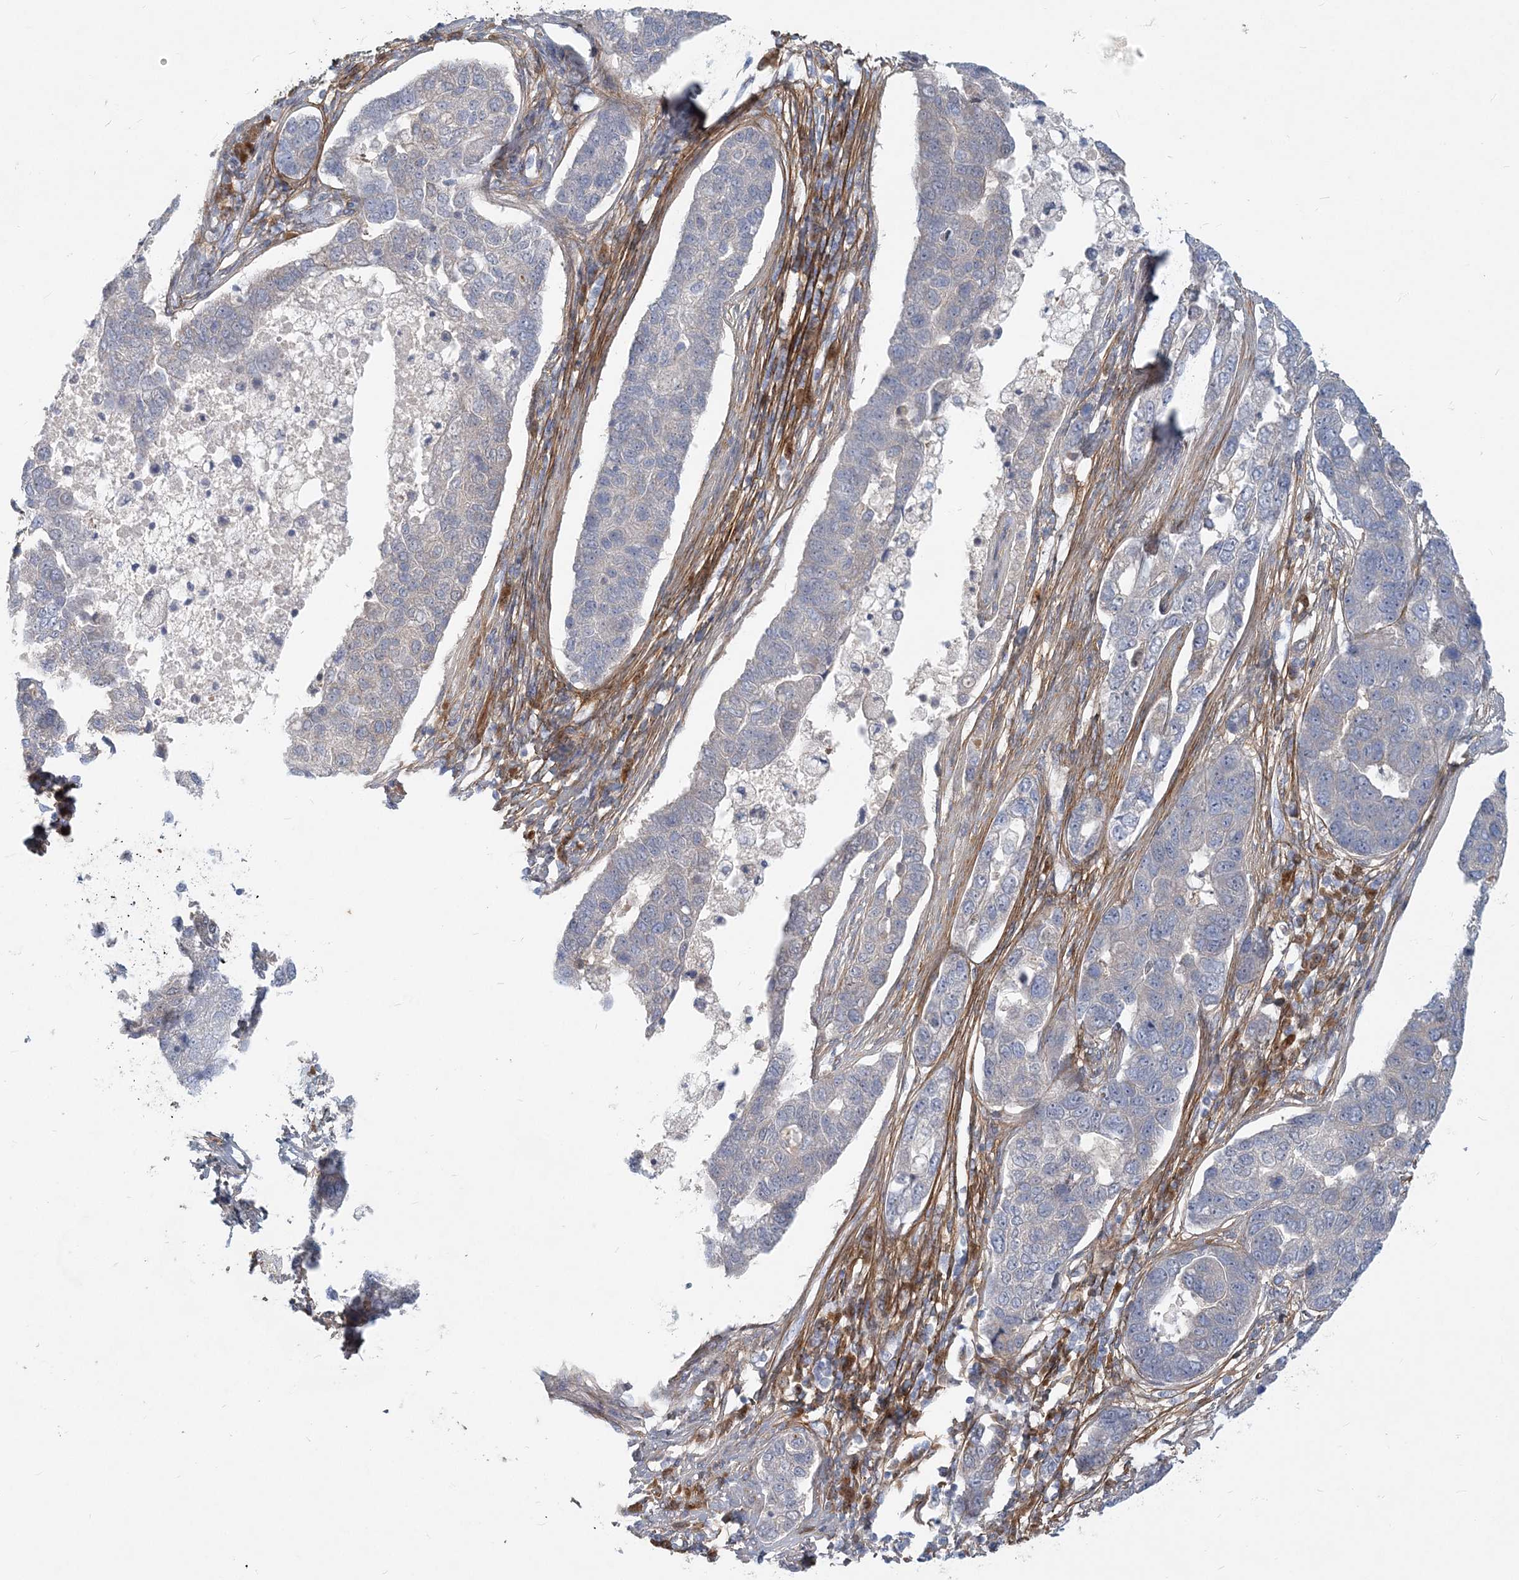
{"staining": {"intensity": "negative", "quantity": "none", "location": "none"}, "tissue": "pancreatic cancer", "cell_type": "Tumor cells", "image_type": "cancer", "snomed": [{"axis": "morphology", "description": "Adenocarcinoma, NOS"}, {"axis": "topography", "description": "Pancreas"}], "caption": "Protein analysis of pancreatic cancer reveals no significant staining in tumor cells.", "gene": "GMPPA", "patient": {"sex": "female", "age": 61}}